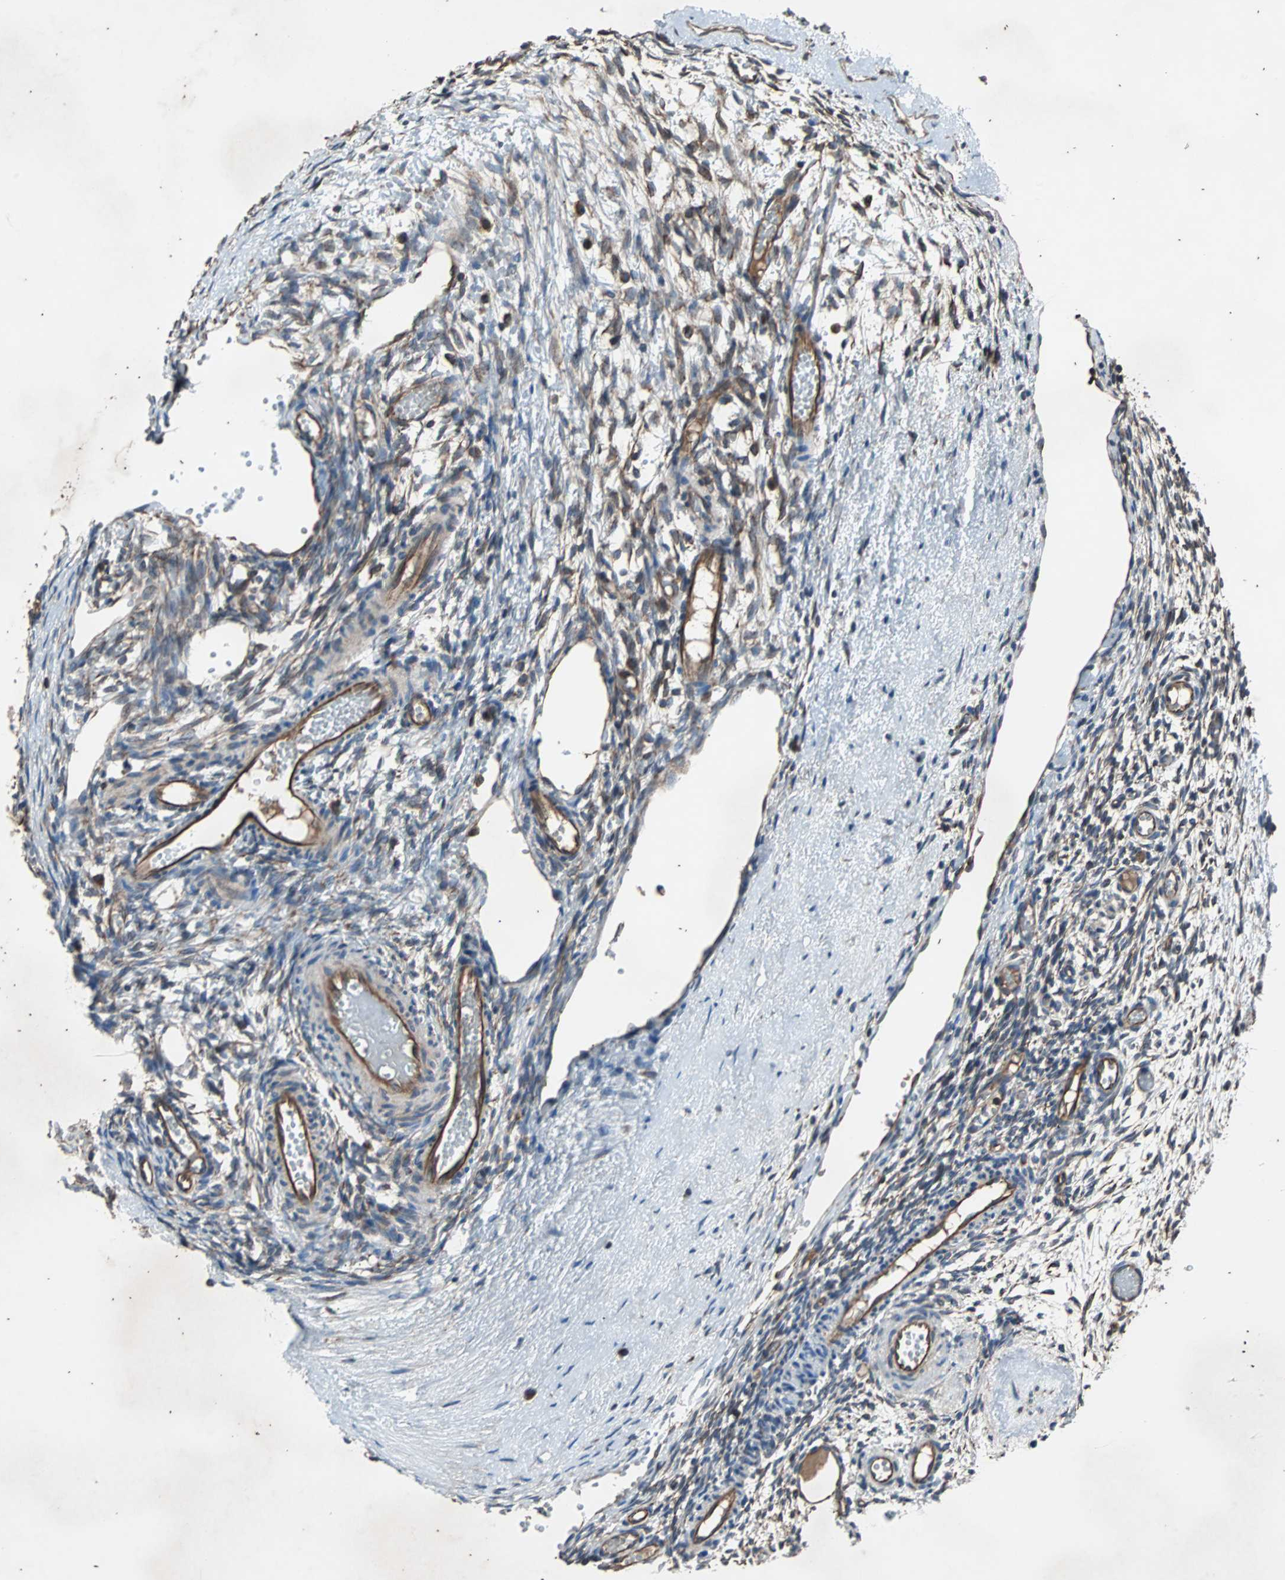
{"staining": {"intensity": "moderate", "quantity": "25%-75%", "location": "cytoplasmic/membranous"}, "tissue": "ovary", "cell_type": "Ovarian stroma cells", "image_type": "normal", "snomed": [{"axis": "morphology", "description": "Normal tissue, NOS"}, {"axis": "topography", "description": "Ovary"}], "caption": "A medium amount of moderate cytoplasmic/membranous expression is present in approximately 25%-75% of ovarian stroma cells in benign ovary.", "gene": "ACTR3", "patient": {"sex": "female", "age": 35}}